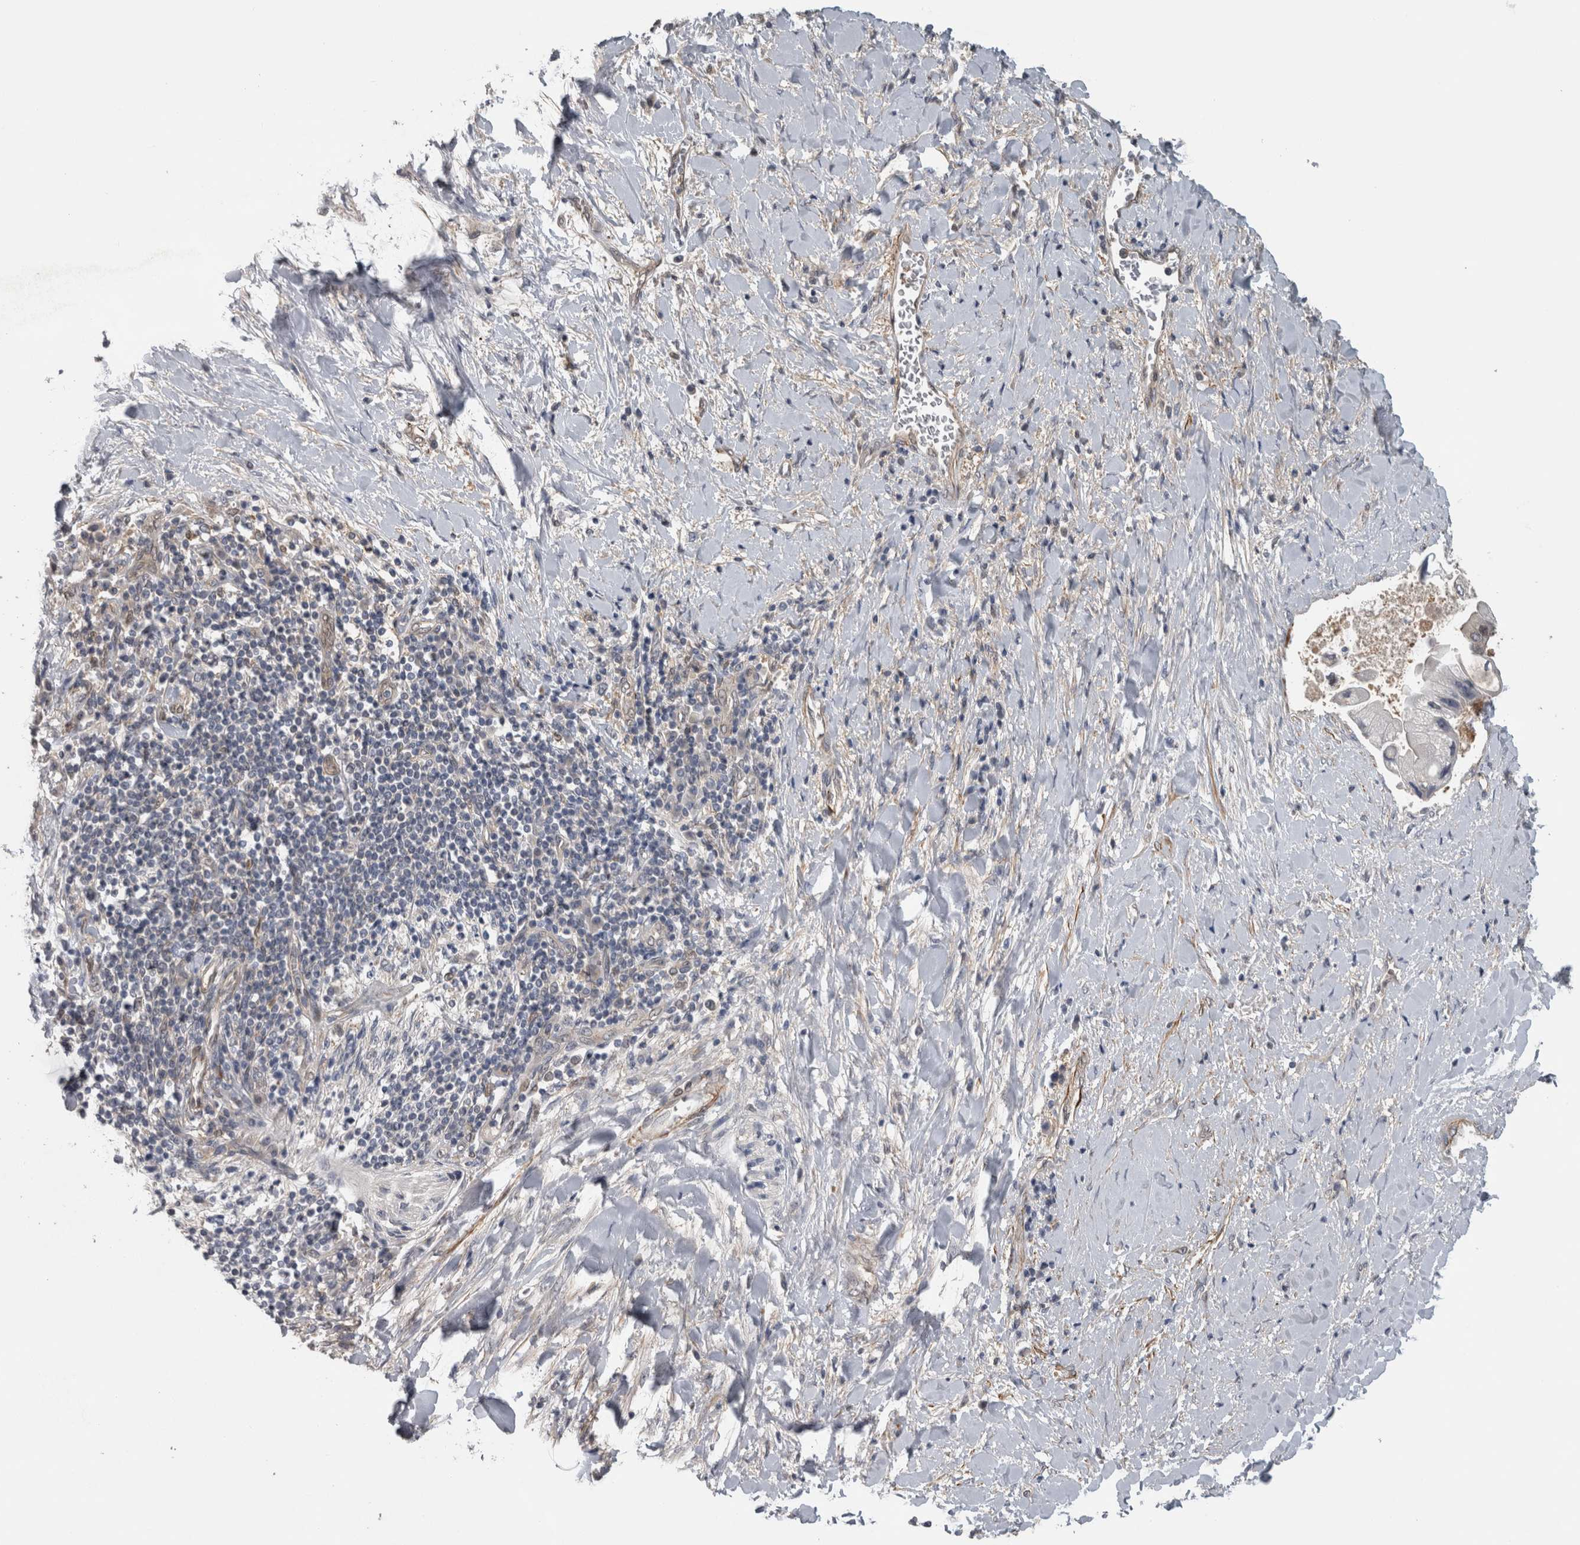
{"staining": {"intensity": "weak", "quantity": "<25%", "location": "nuclear"}, "tissue": "liver cancer", "cell_type": "Tumor cells", "image_type": "cancer", "snomed": [{"axis": "morphology", "description": "Cholangiocarcinoma"}, {"axis": "topography", "description": "Liver"}], "caption": "Immunohistochemical staining of cholangiocarcinoma (liver) displays no significant expression in tumor cells.", "gene": "NAPRT", "patient": {"sex": "male", "age": 50}}